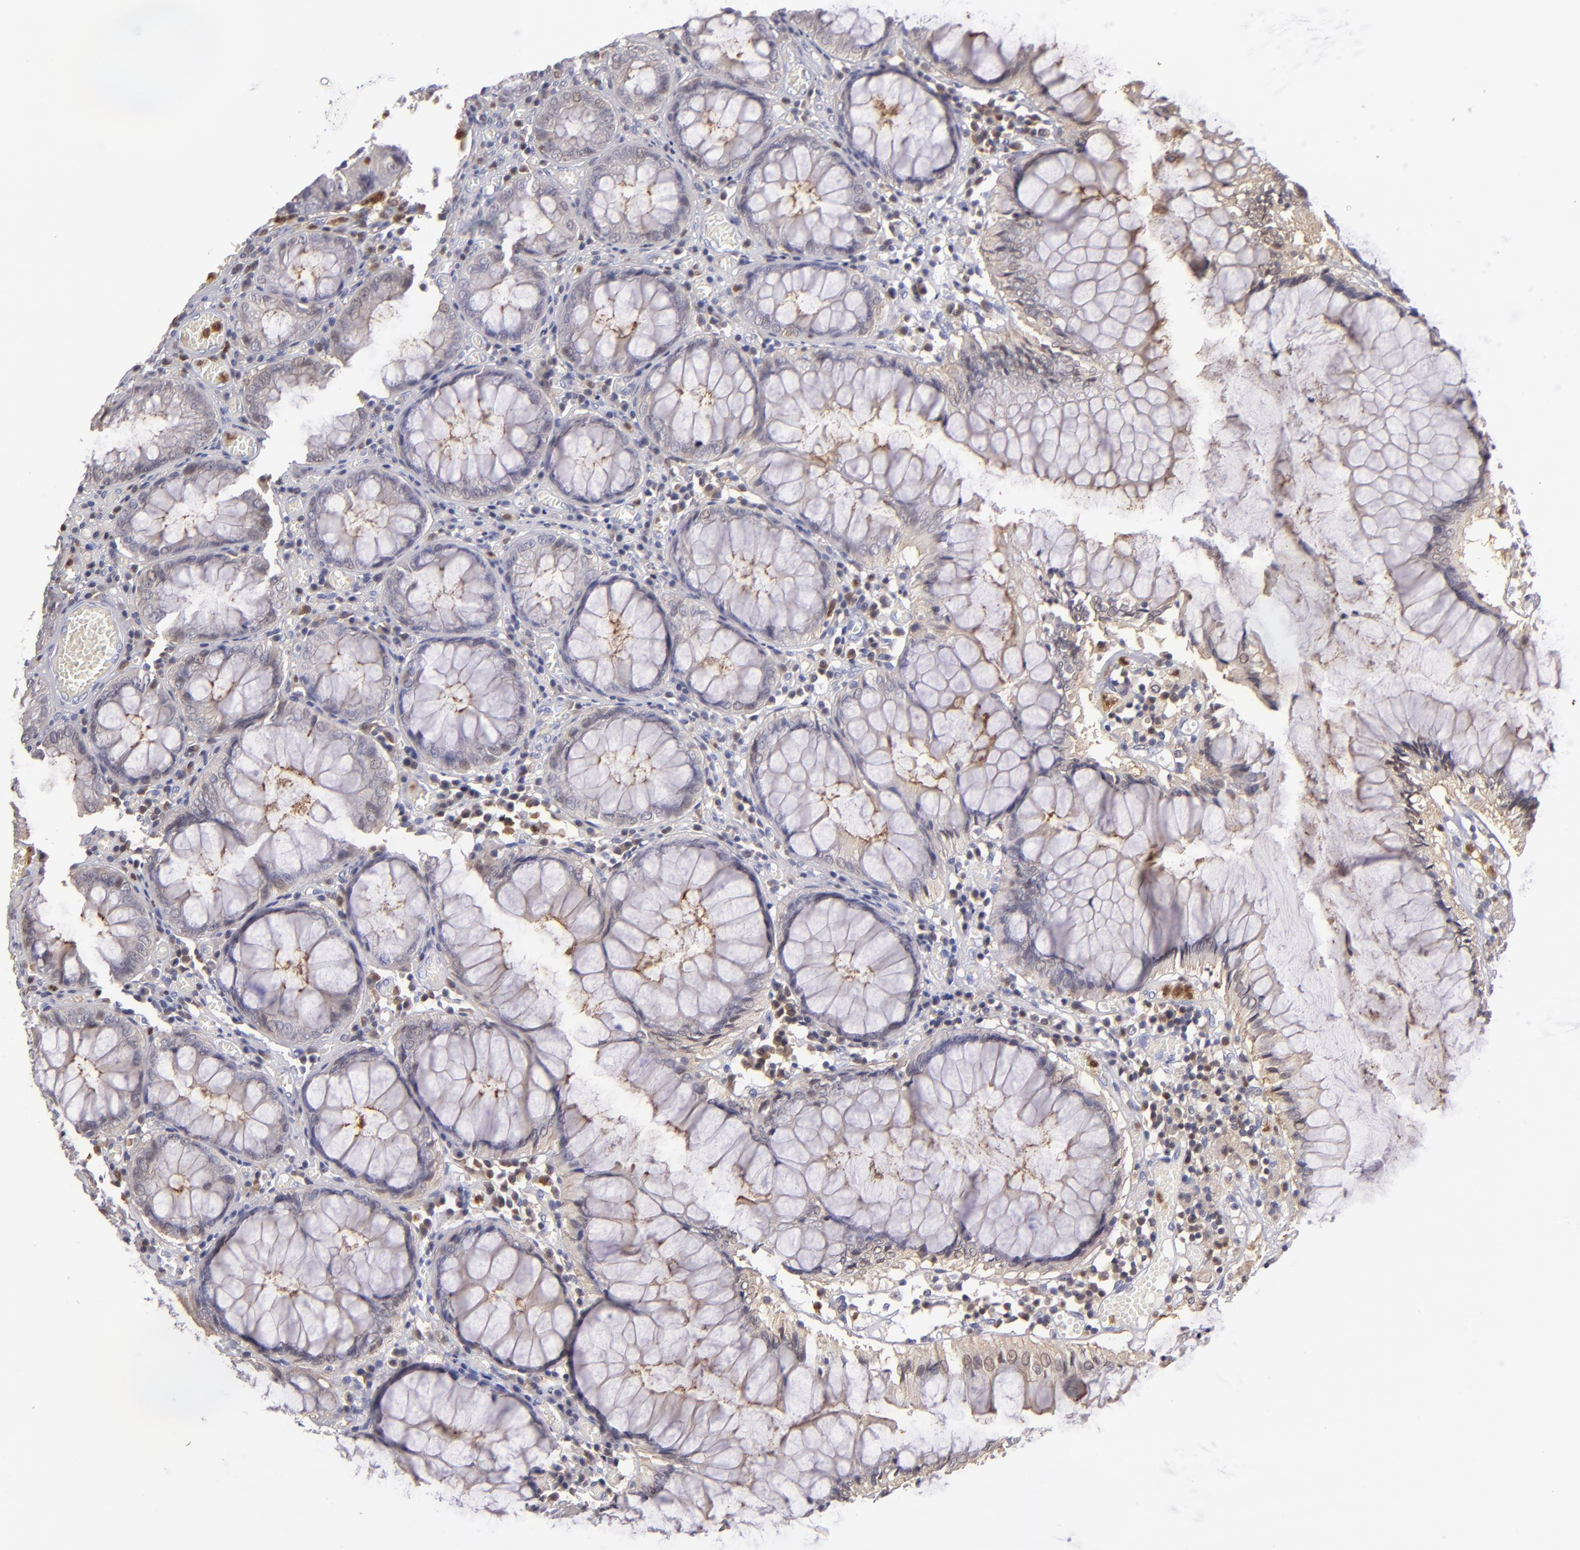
{"staining": {"intensity": "negative", "quantity": "none", "location": "none"}, "tissue": "colorectal cancer", "cell_type": "Tumor cells", "image_type": "cancer", "snomed": [{"axis": "morphology", "description": "Adenocarcinoma, NOS"}, {"axis": "topography", "description": "Rectum"}], "caption": "The immunohistochemistry photomicrograph has no significant staining in tumor cells of colorectal cancer tissue.", "gene": "PRKCD", "patient": {"sex": "female", "age": 98}}